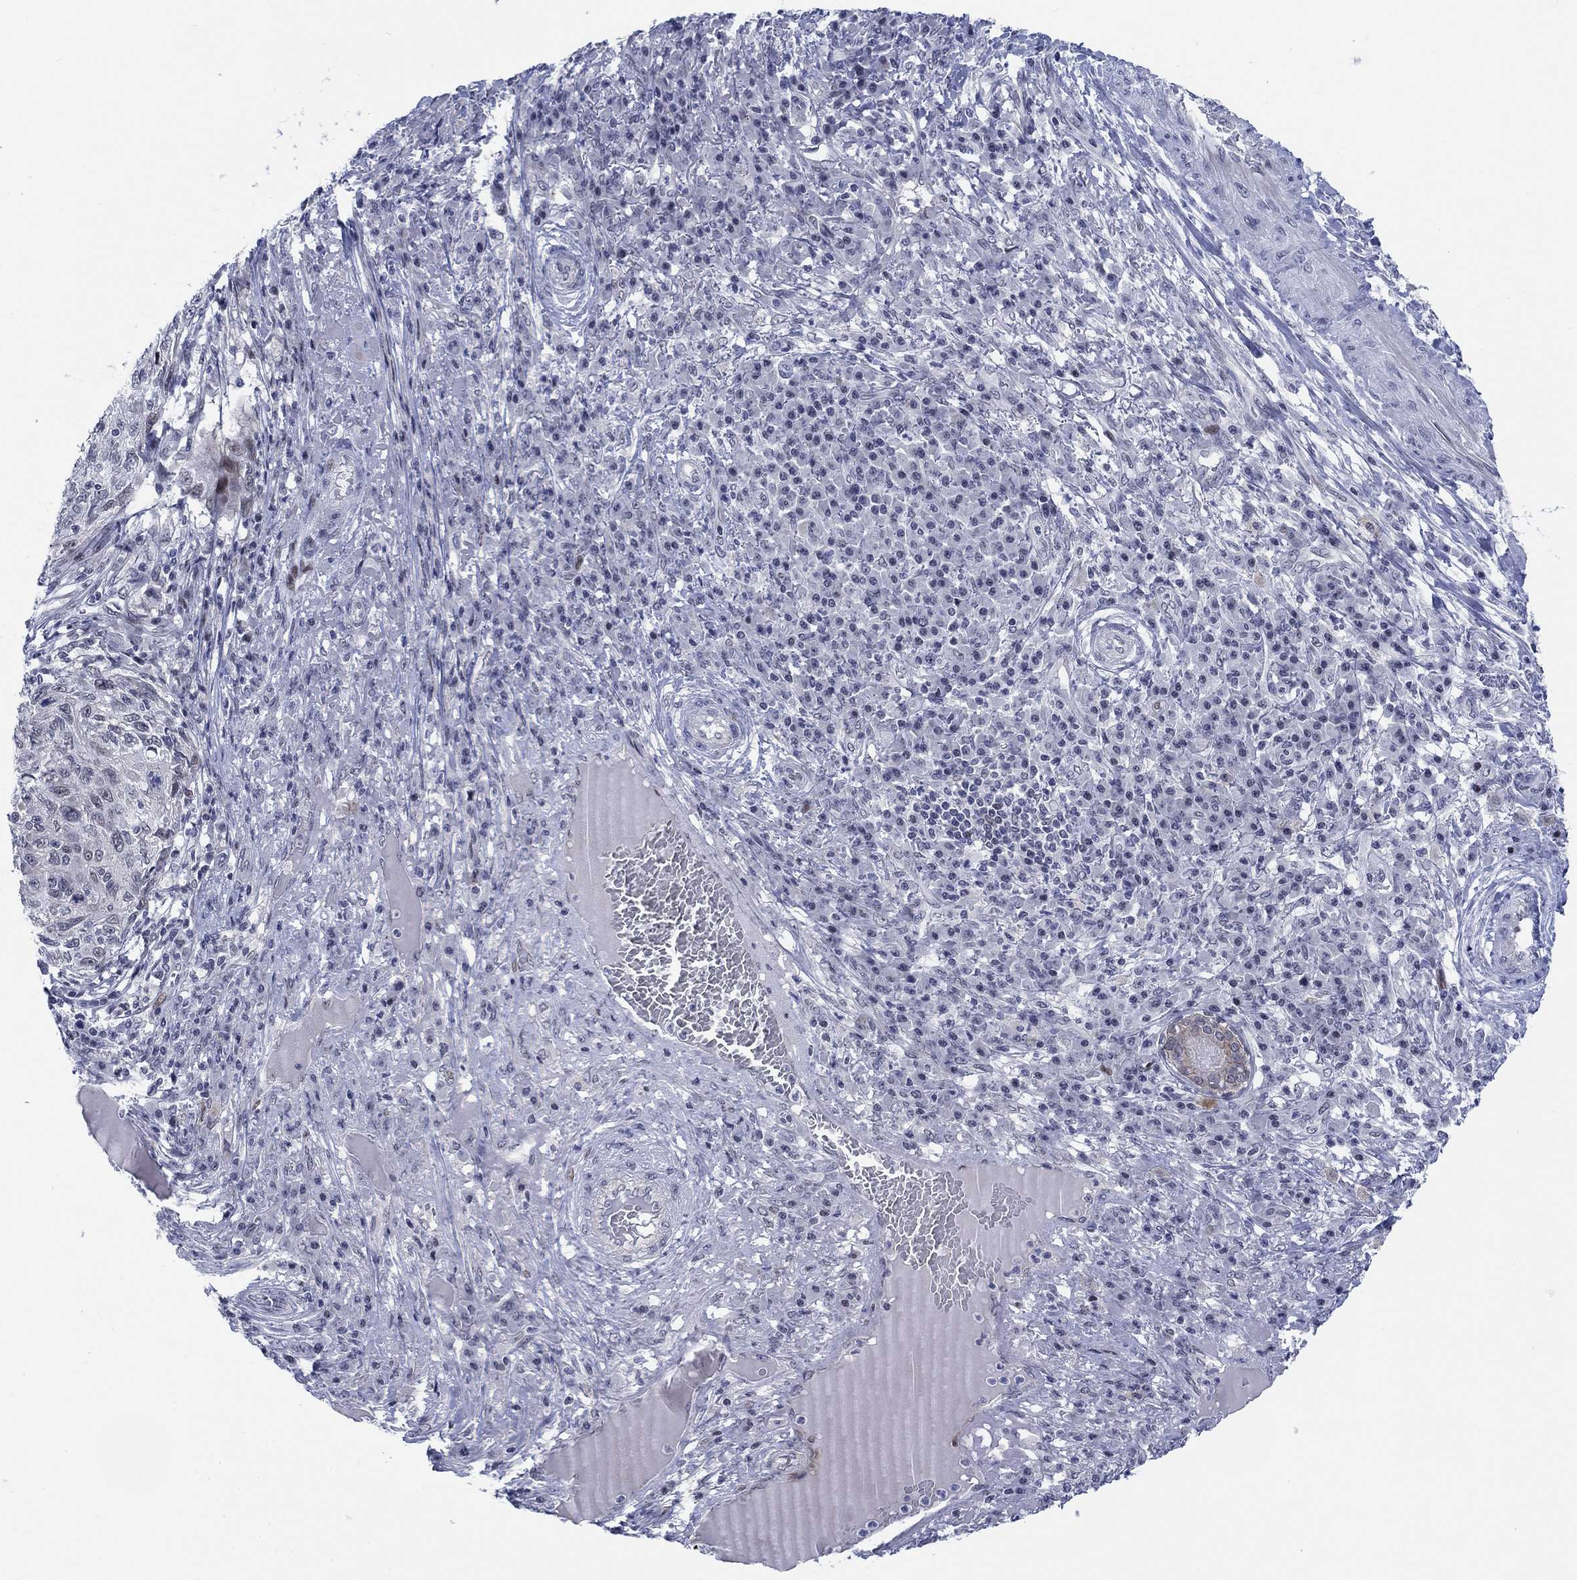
{"staining": {"intensity": "moderate", "quantity": "<25%", "location": "nuclear"}, "tissue": "skin cancer", "cell_type": "Tumor cells", "image_type": "cancer", "snomed": [{"axis": "morphology", "description": "Squamous cell carcinoma, NOS"}, {"axis": "topography", "description": "Skin"}], "caption": "Tumor cells show low levels of moderate nuclear positivity in approximately <25% of cells in skin squamous cell carcinoma. The staining was performed using DAB (3,3'-diaminobenzidine), with brown indicating positive protein expression. Nuclei are stained blue with hematoxylin.", "gene": "NEU3", "patient": {"sex": "male", "age": 92}}